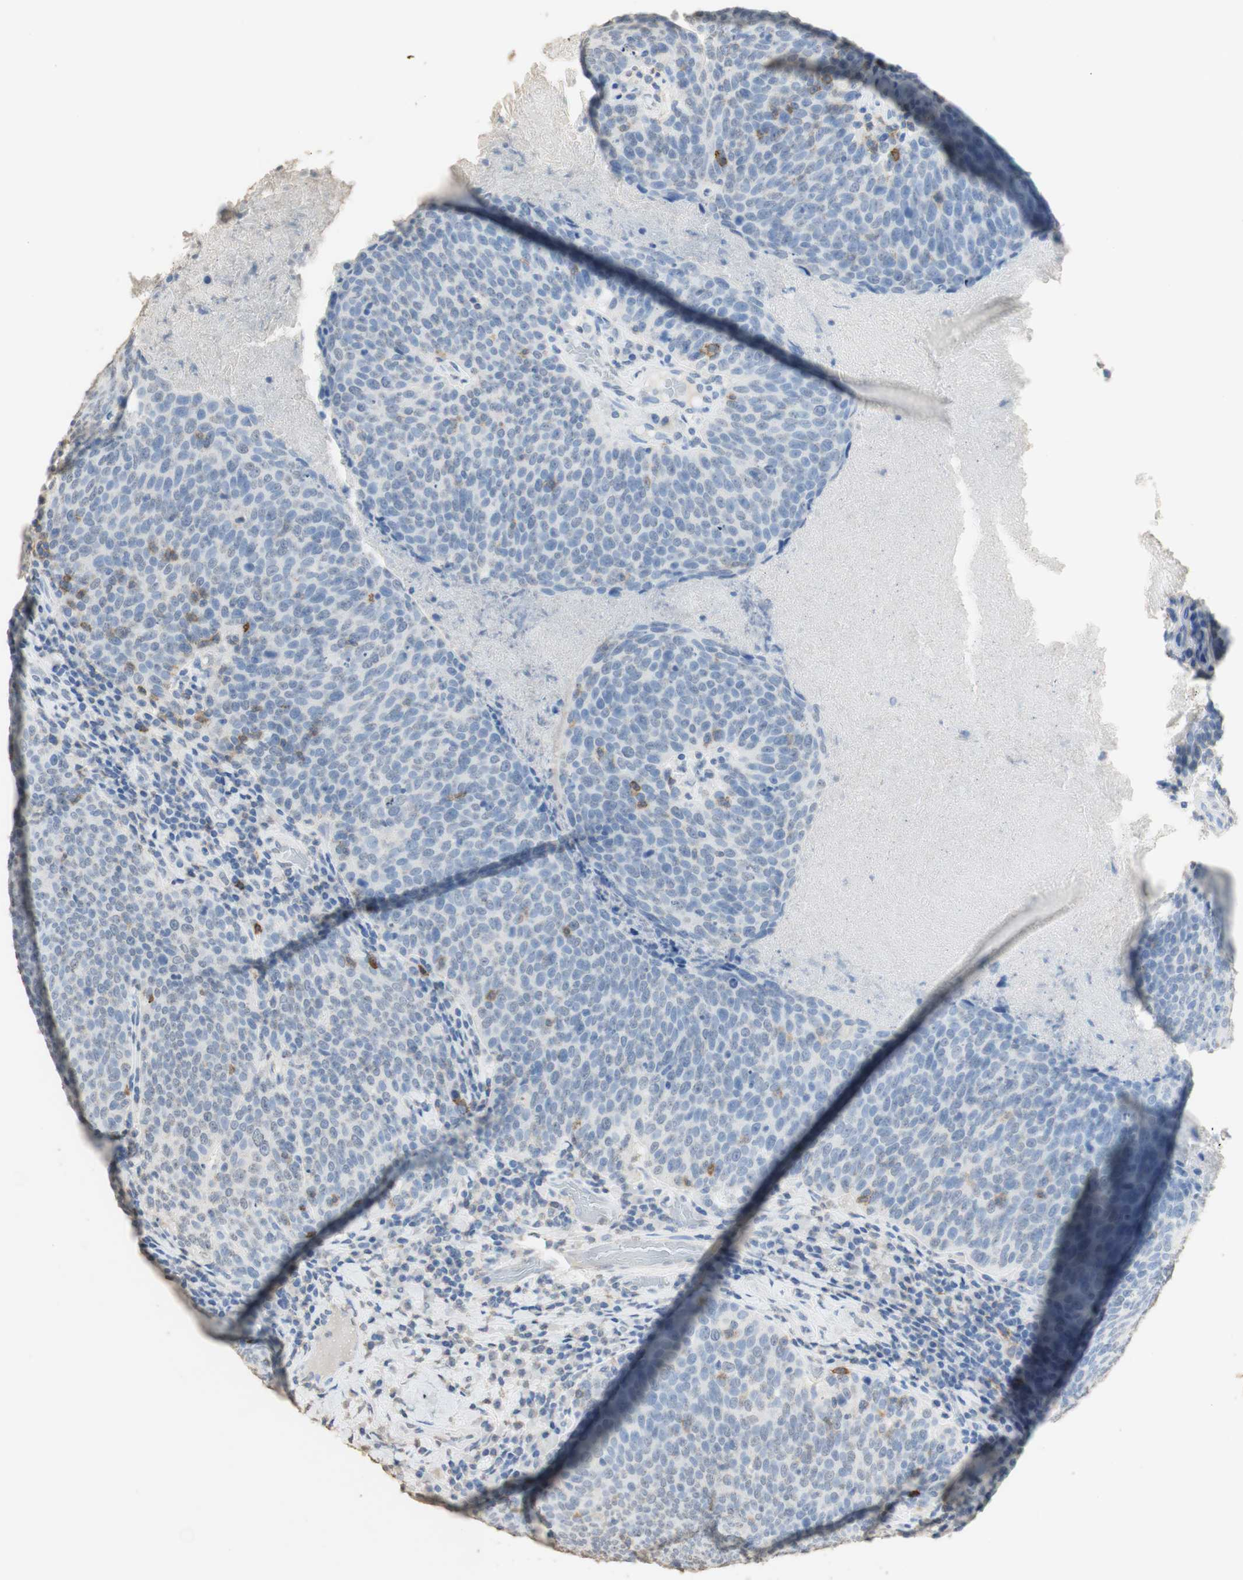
{"staining": {"intensity": "weak", "quantity": "<25%", "location": "cytoplasmic/membranous,nuclear"}, "tissue": "head and neck cancer", "cell_type": "Tumor cells", "image_type": "cancer", "snomed": [{"axis": "morphology", "description": "Squamous cell carcinoma, NOS"}, {"axis": "morphology", "description": "Squamous cell carcinoma, metastatic, NOS"}, {"axis": "topography", "description": "Lymph node"}, {"axis": "topography", "description": "Head-Neck"}], "caption": "DAB (3,3'-diaminobenzidine) immunohistochemical staining of human head and neck metastatic squamous cell carcinoma demonstrates no significant positivity in tumor cells.", "gene": "L1CAM", "patient": {"sex": "male", "age": 62}}